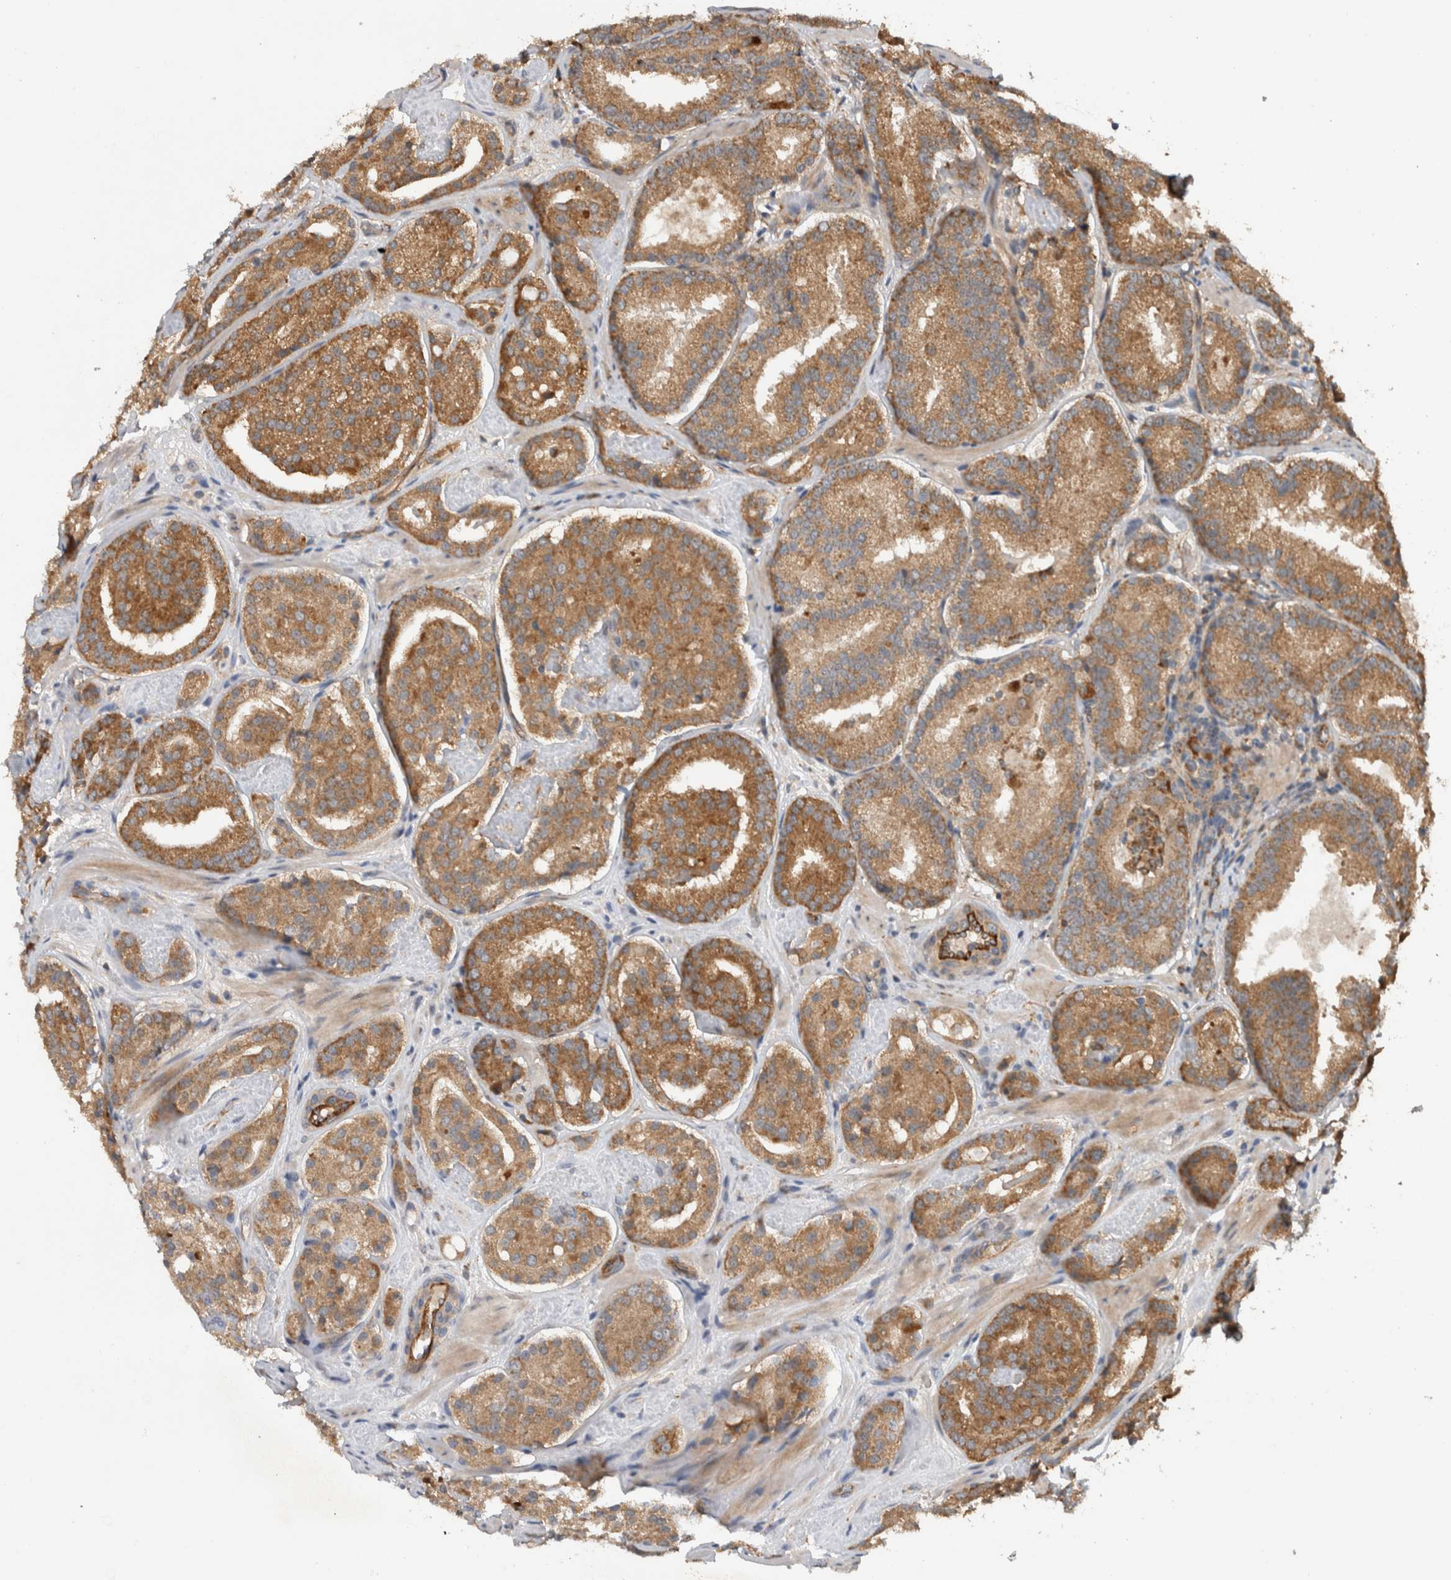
{"staining": {"intensity": "moderate", "quantity": ">75%", "location": "cytoplasmic/membranous"}, "tissue": "prostate cancer", "cell_type": "Tumor cells", "image_type": "cancer", "snomed": [{"axis": "morphology", "description": "Adenocarcinoma, Low grade"}, {"axis": "topography", "description": "Prostate"}], "caption": "This photomicrograph demonstrates immunohistochemistry (IHC) staining of prostate low-grade adenocarcinoma, with medium moderate cytoplasmic/membranous expression in about >75% of tumor cells.", "gene": "ADGRL3", "patient": {"sex": "male", "age": 69}}